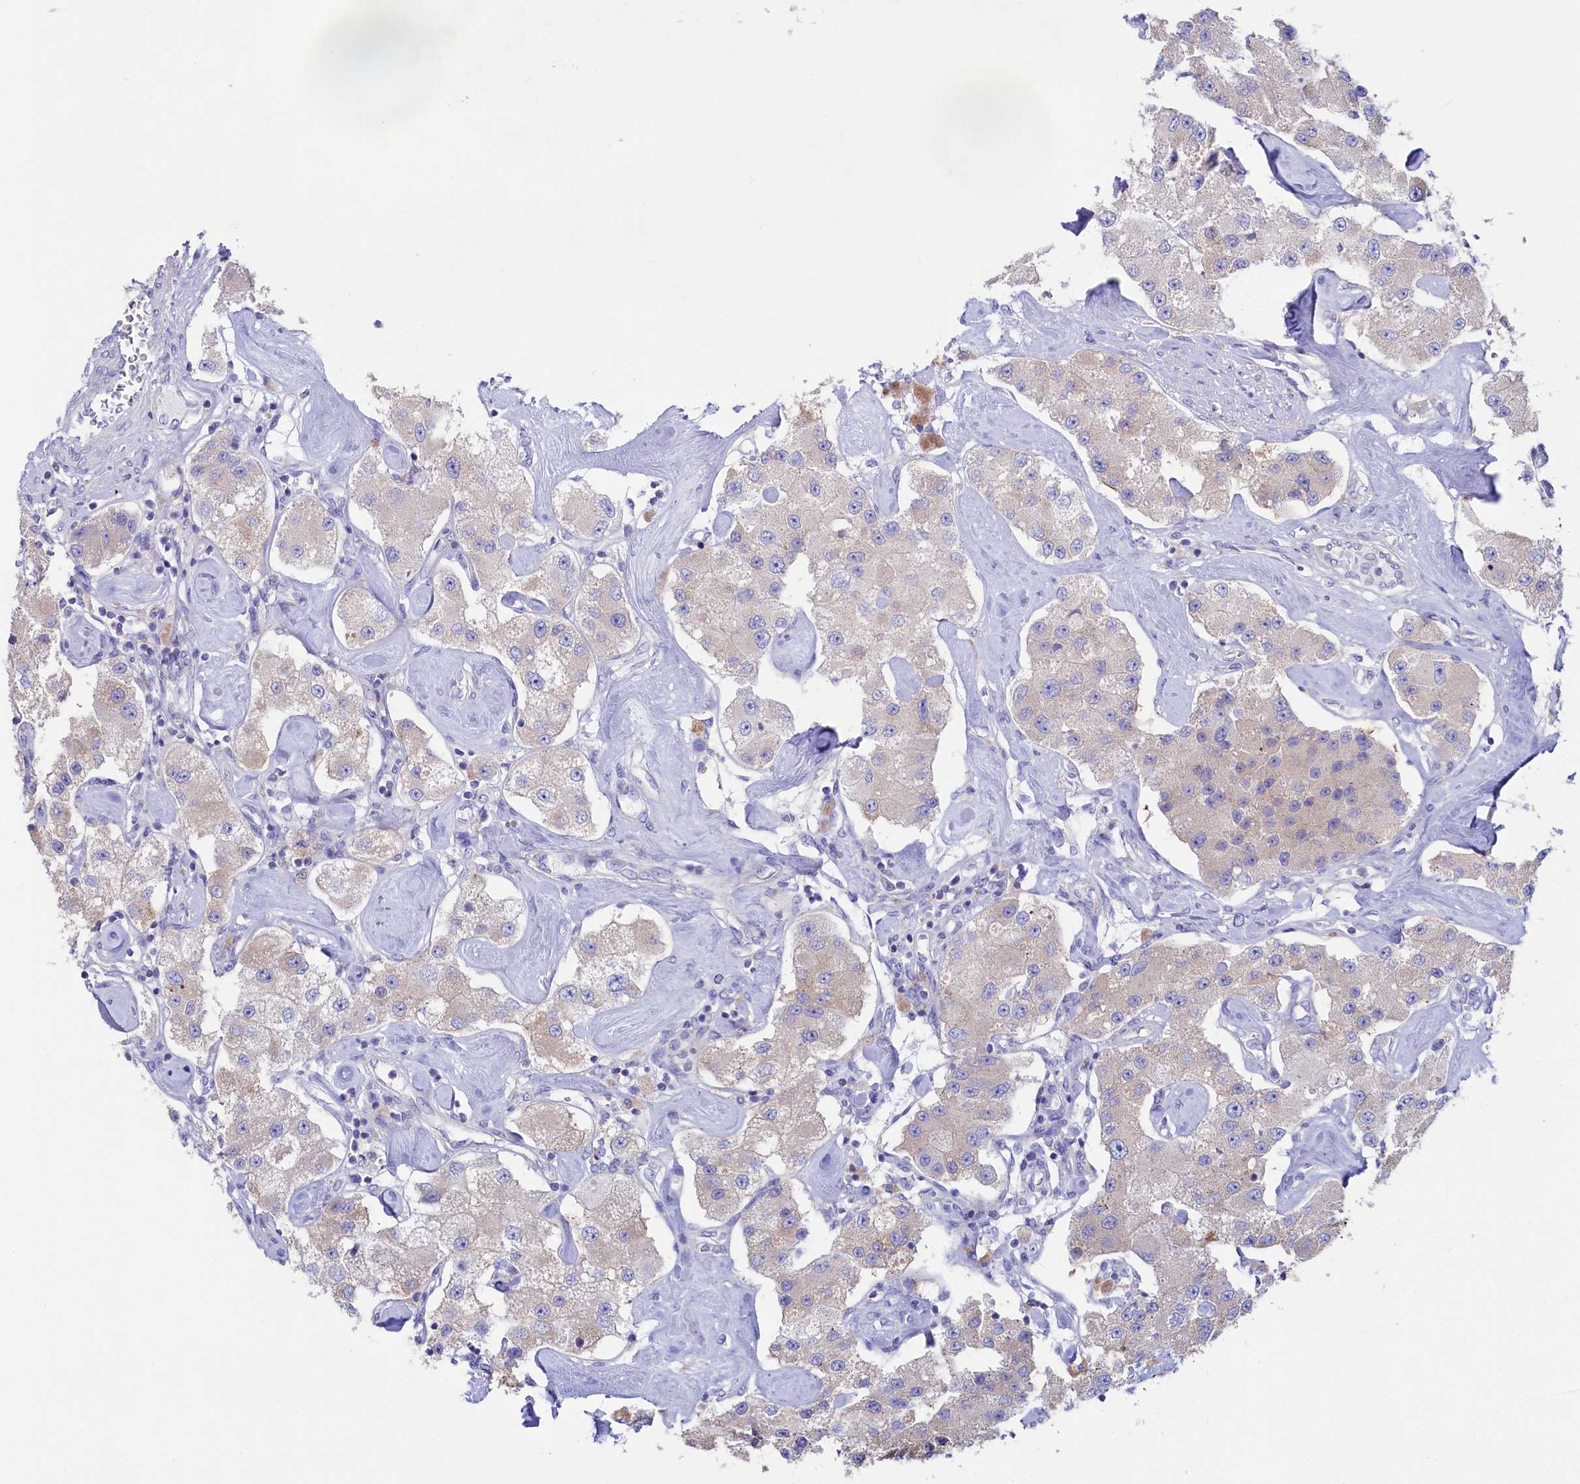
{"staining": {"intensity": "weak", "quantity": ">75%", "location": "cytoplasmic/membranous"}, "tissue": "carcinoid", "cell_type": "Tumor cells", "image_type": "cancer", "snomed": [{"axis": "morphology", "description": "Carcinoid, malignant, NOS"}, {"axis": "topography", "description": "Pancreas"}], "caption": "Protein expression analysis of carcinoid (malignant) reveals weak cytoplasmic/membranous expression in approximately >75% of tumor cells.", "gene": "VPS26B", "patient": {"sex": "male", "age": 41}}